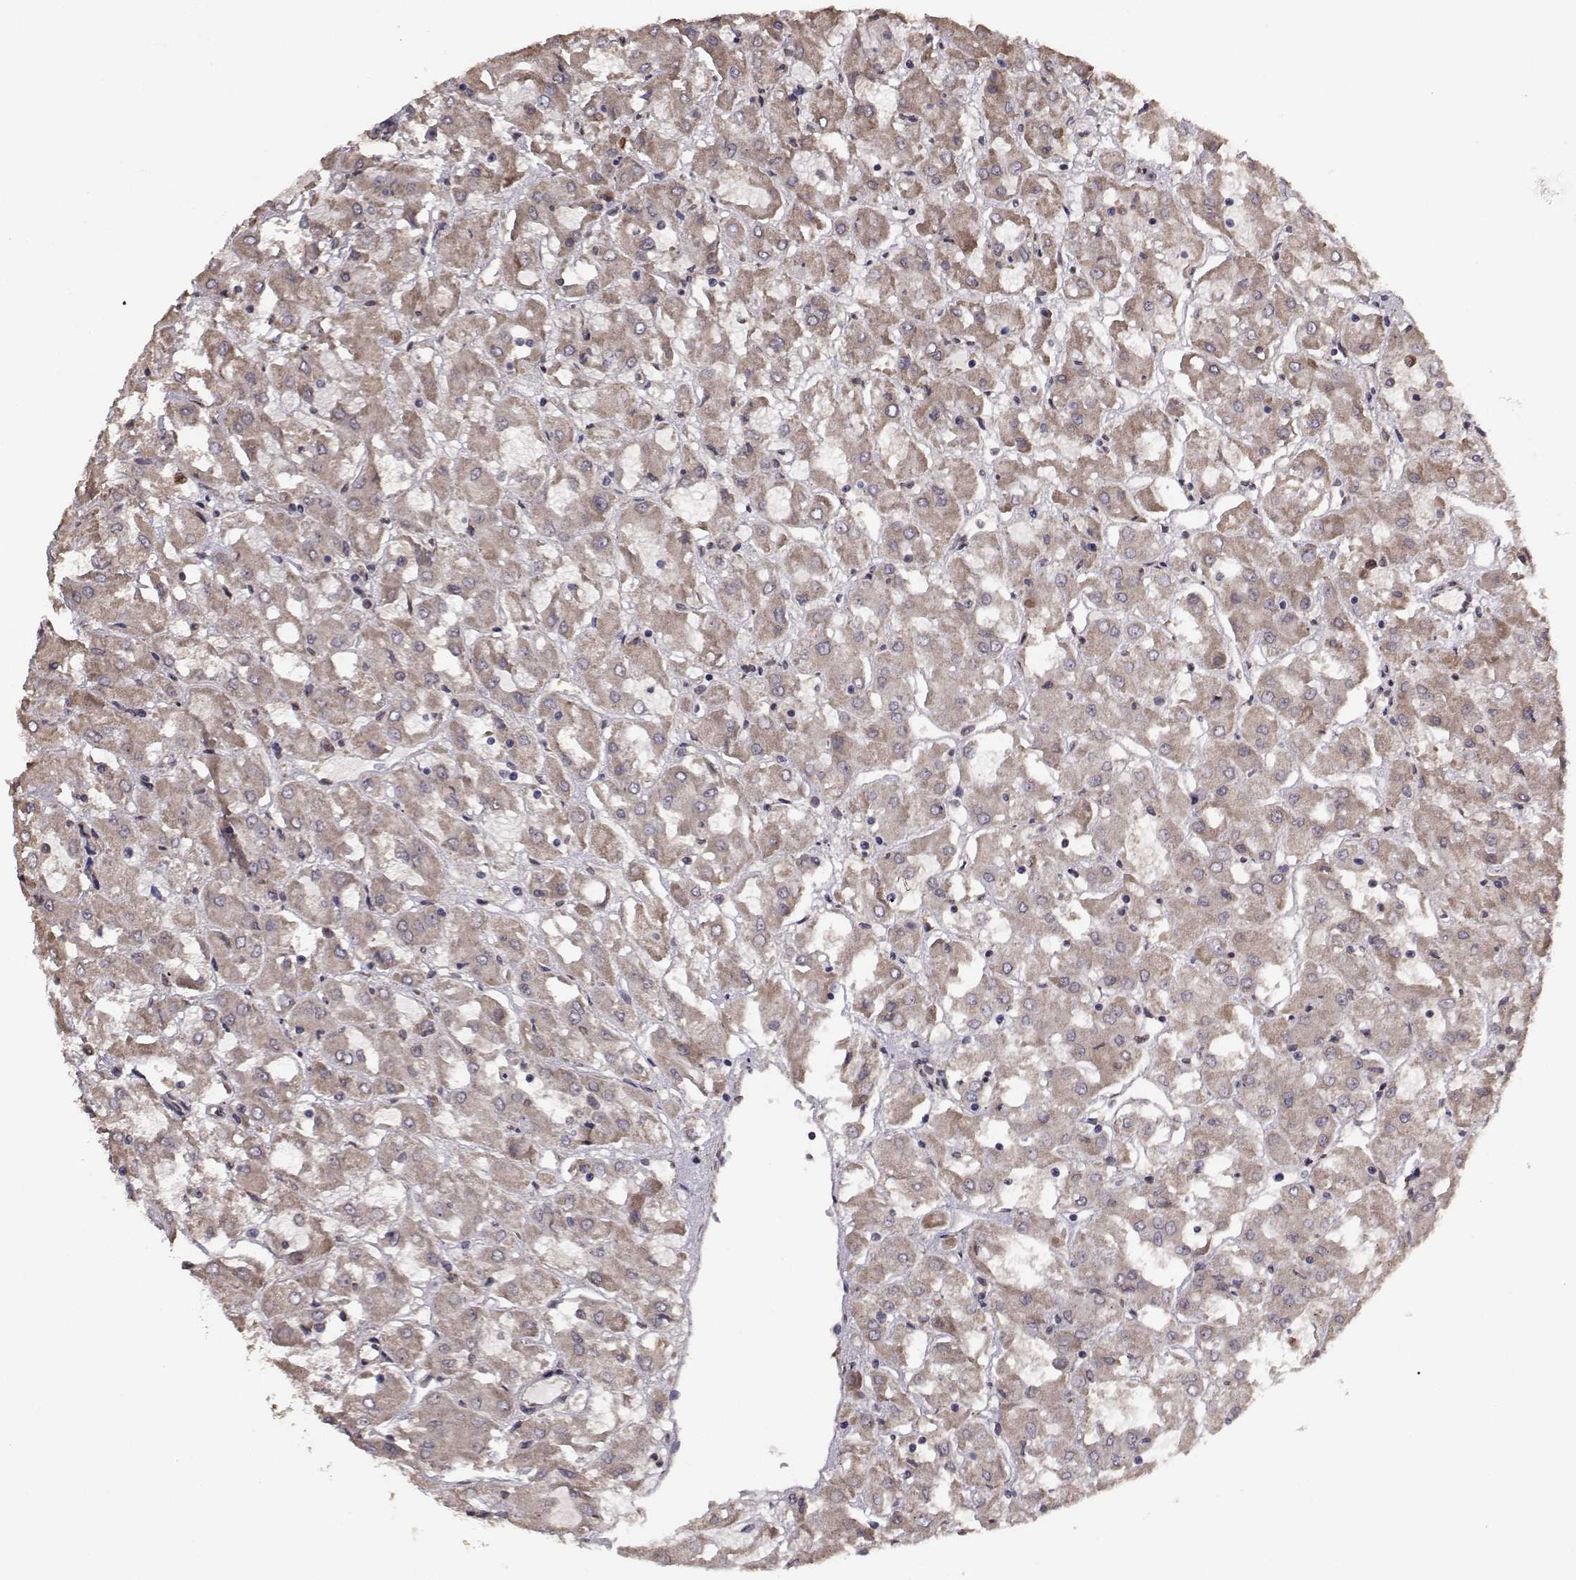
{"staining": {"intensity": "weak", "quantity": ">75%", "location": "cytoplasmic/membranous"}, "tissue": "renal cancer", "cell_type": "Tumor cells", "image_type": "cancer", "snomed": [{"axis": "morphology", "description": "Adenocarcinoma, NOS"}, {"axis": "topography", "description": "Kidney"}], "caption": "This histopathology image displays adenocarcinoma (renal) stained with immunohistochemistry (IHC) to label a protein in brown. The cytoplasmic/membranous of tumor cells show weak positivity for the protein. Nuclei are counter-stained blue.", "gene": "TRIP10", "patient": {"sex": "male", "age": 72}}